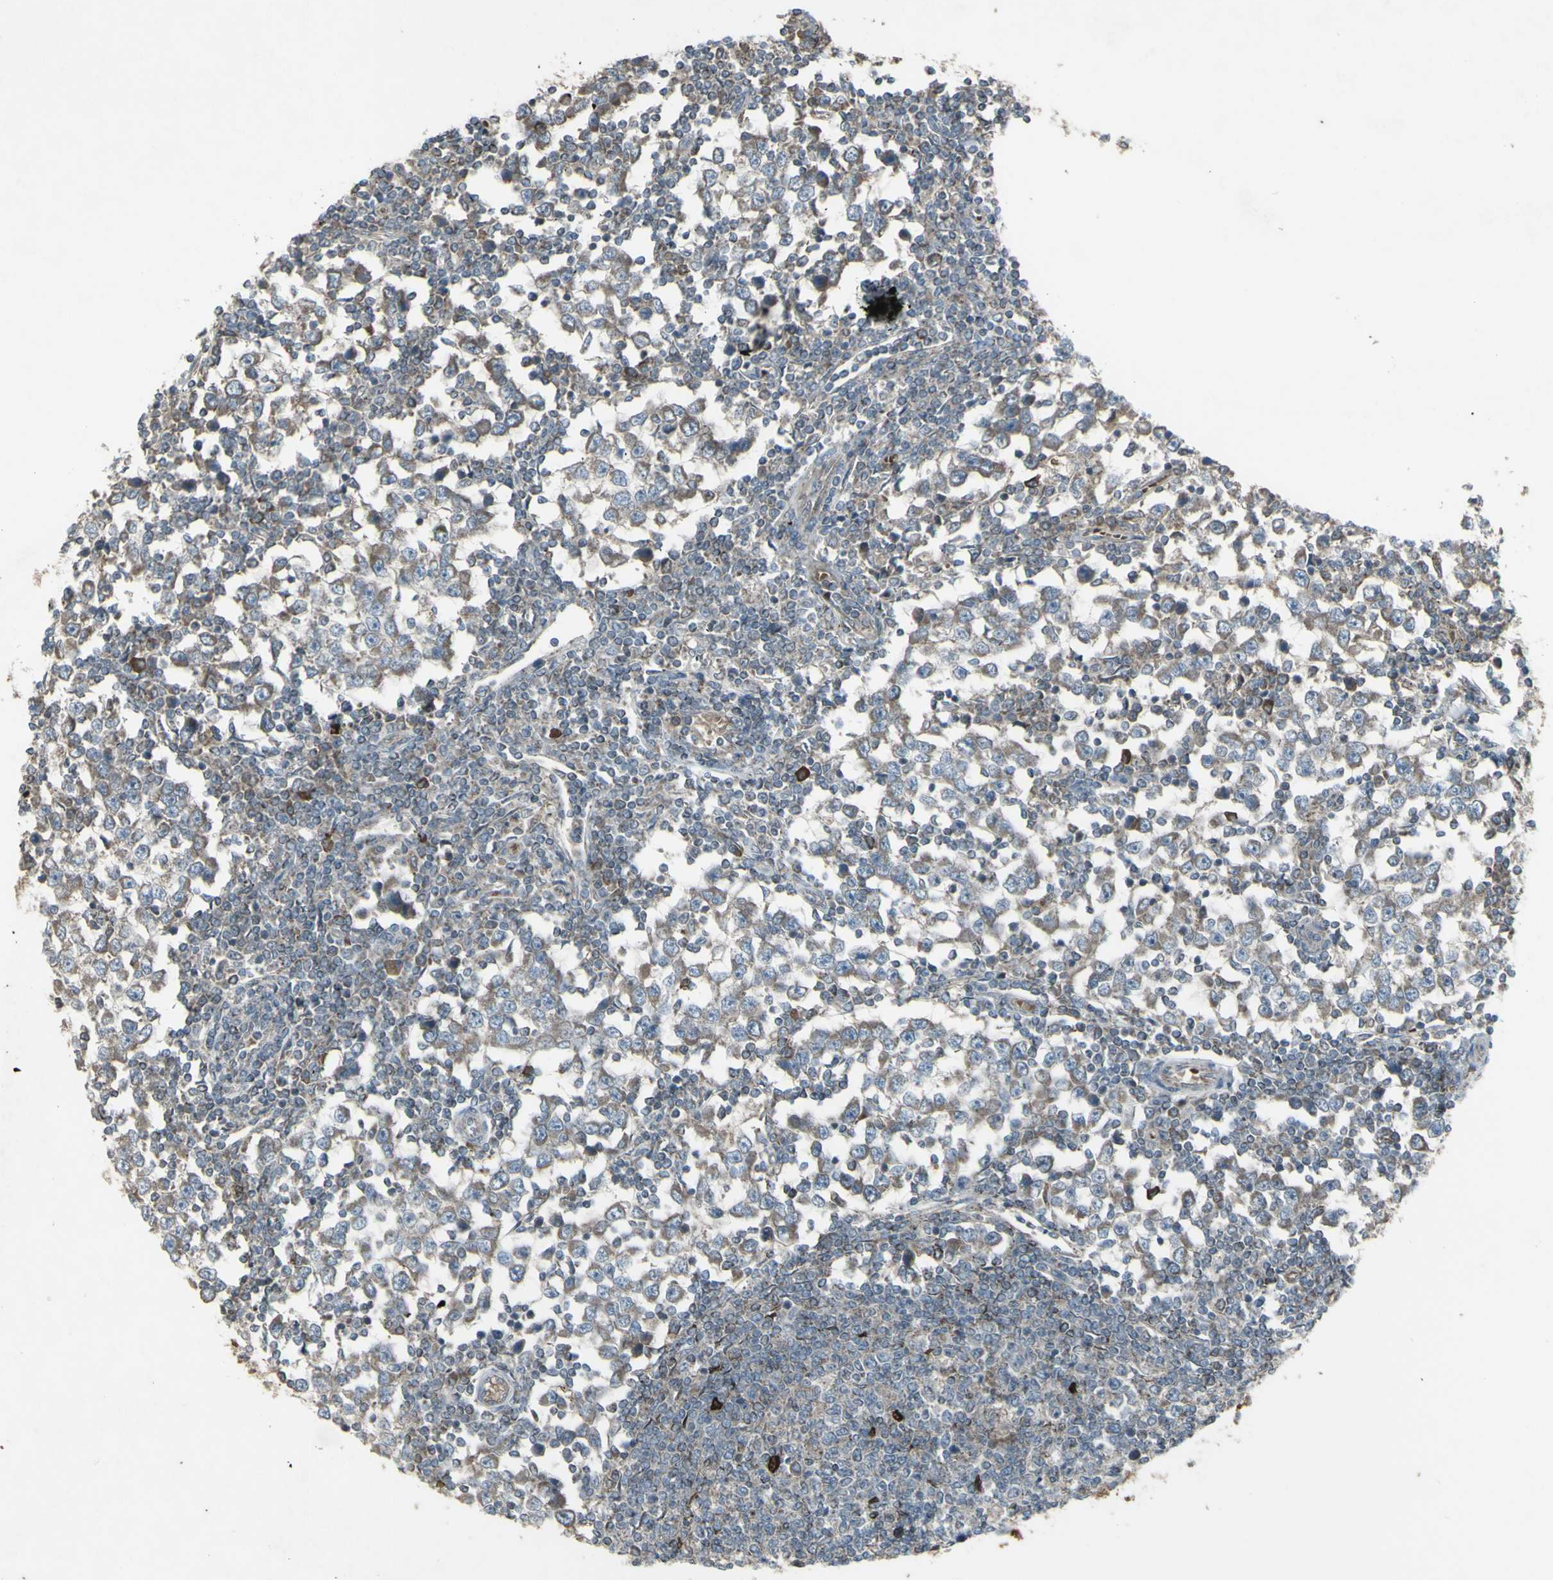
{"staining": {"intensity": "weak", "quantity": ">75%", "location": "cytoplasmic/membranous"}, "tissue": "testis cancer", "cell_type": "Tumor cells", "image_type": "cancer", "snomed": [{"axis": "morphology", "description": "Seminoma, NOS"}, {"axis": "topography", "description": "Testis"}], "caption": "Protein analysis of testis seminoma tissue shows weak cytoplasmic/membranous expression in about >75% of tumor cells.", "gene": "SHC1", "patient": {"sex": "male", "age": 65}}